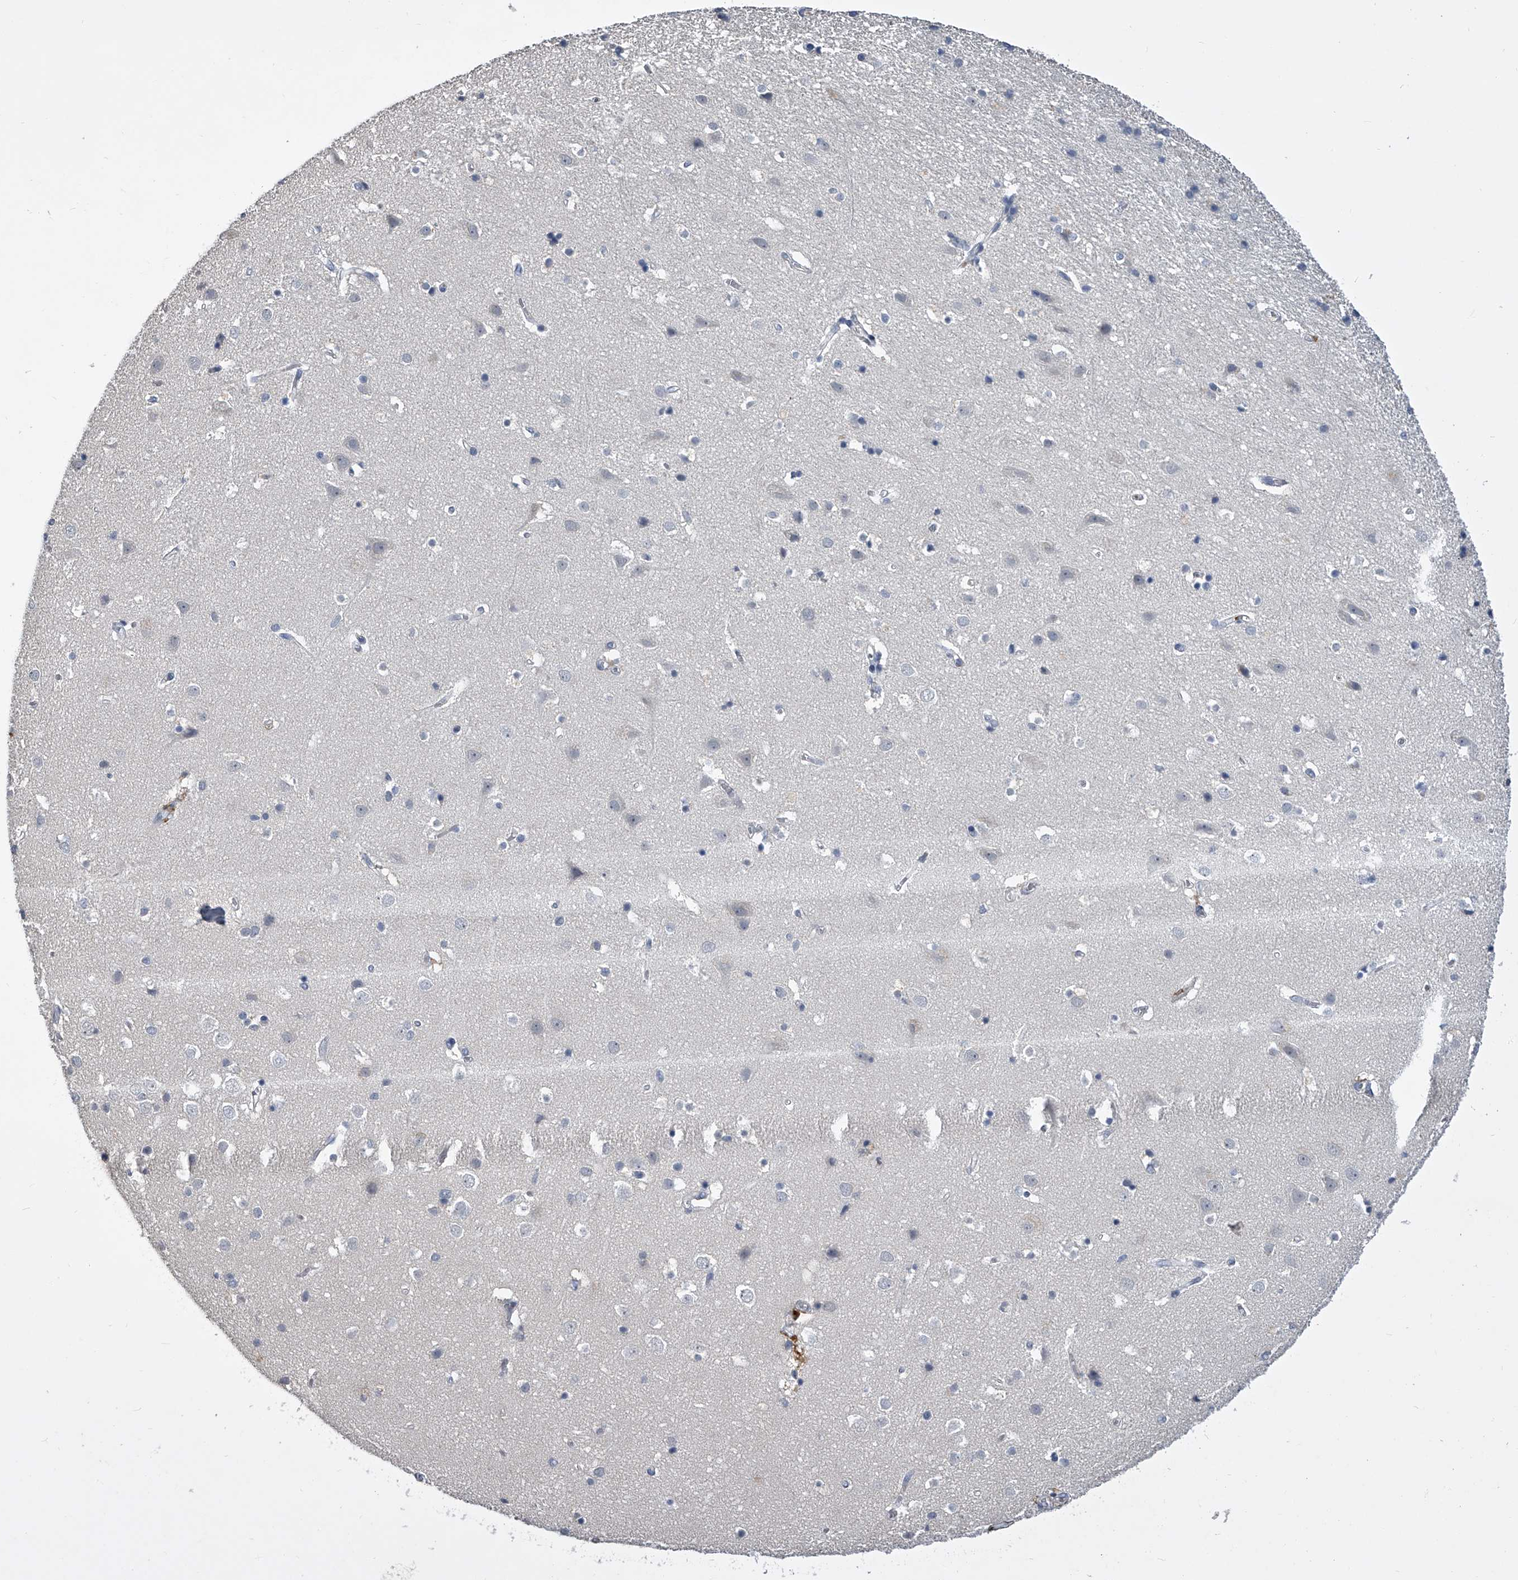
{"staining": {"intensity": "negative", "quantity": "none", "location": "none"}, "tissue": "cerebral cortex", "cell_type": "Endothelial cells", "image_type": "normal", "snomed": [{"axis": "morphology", "description": "Normal tissue, NOS"}, {"axis": "topography", "description": "Cerebral cortex"}], "caption": "Immunohistochemical staining of unremarkable human cerebral cortex displays no significant positivity in endothelial cells. (DAB (3,3'-diaminobenzidine) immunohistochemistry visualized using brightfield microscopy, high magnification).", "gene": "MDN1", "patient": {"sex": "male", "age": 54}}